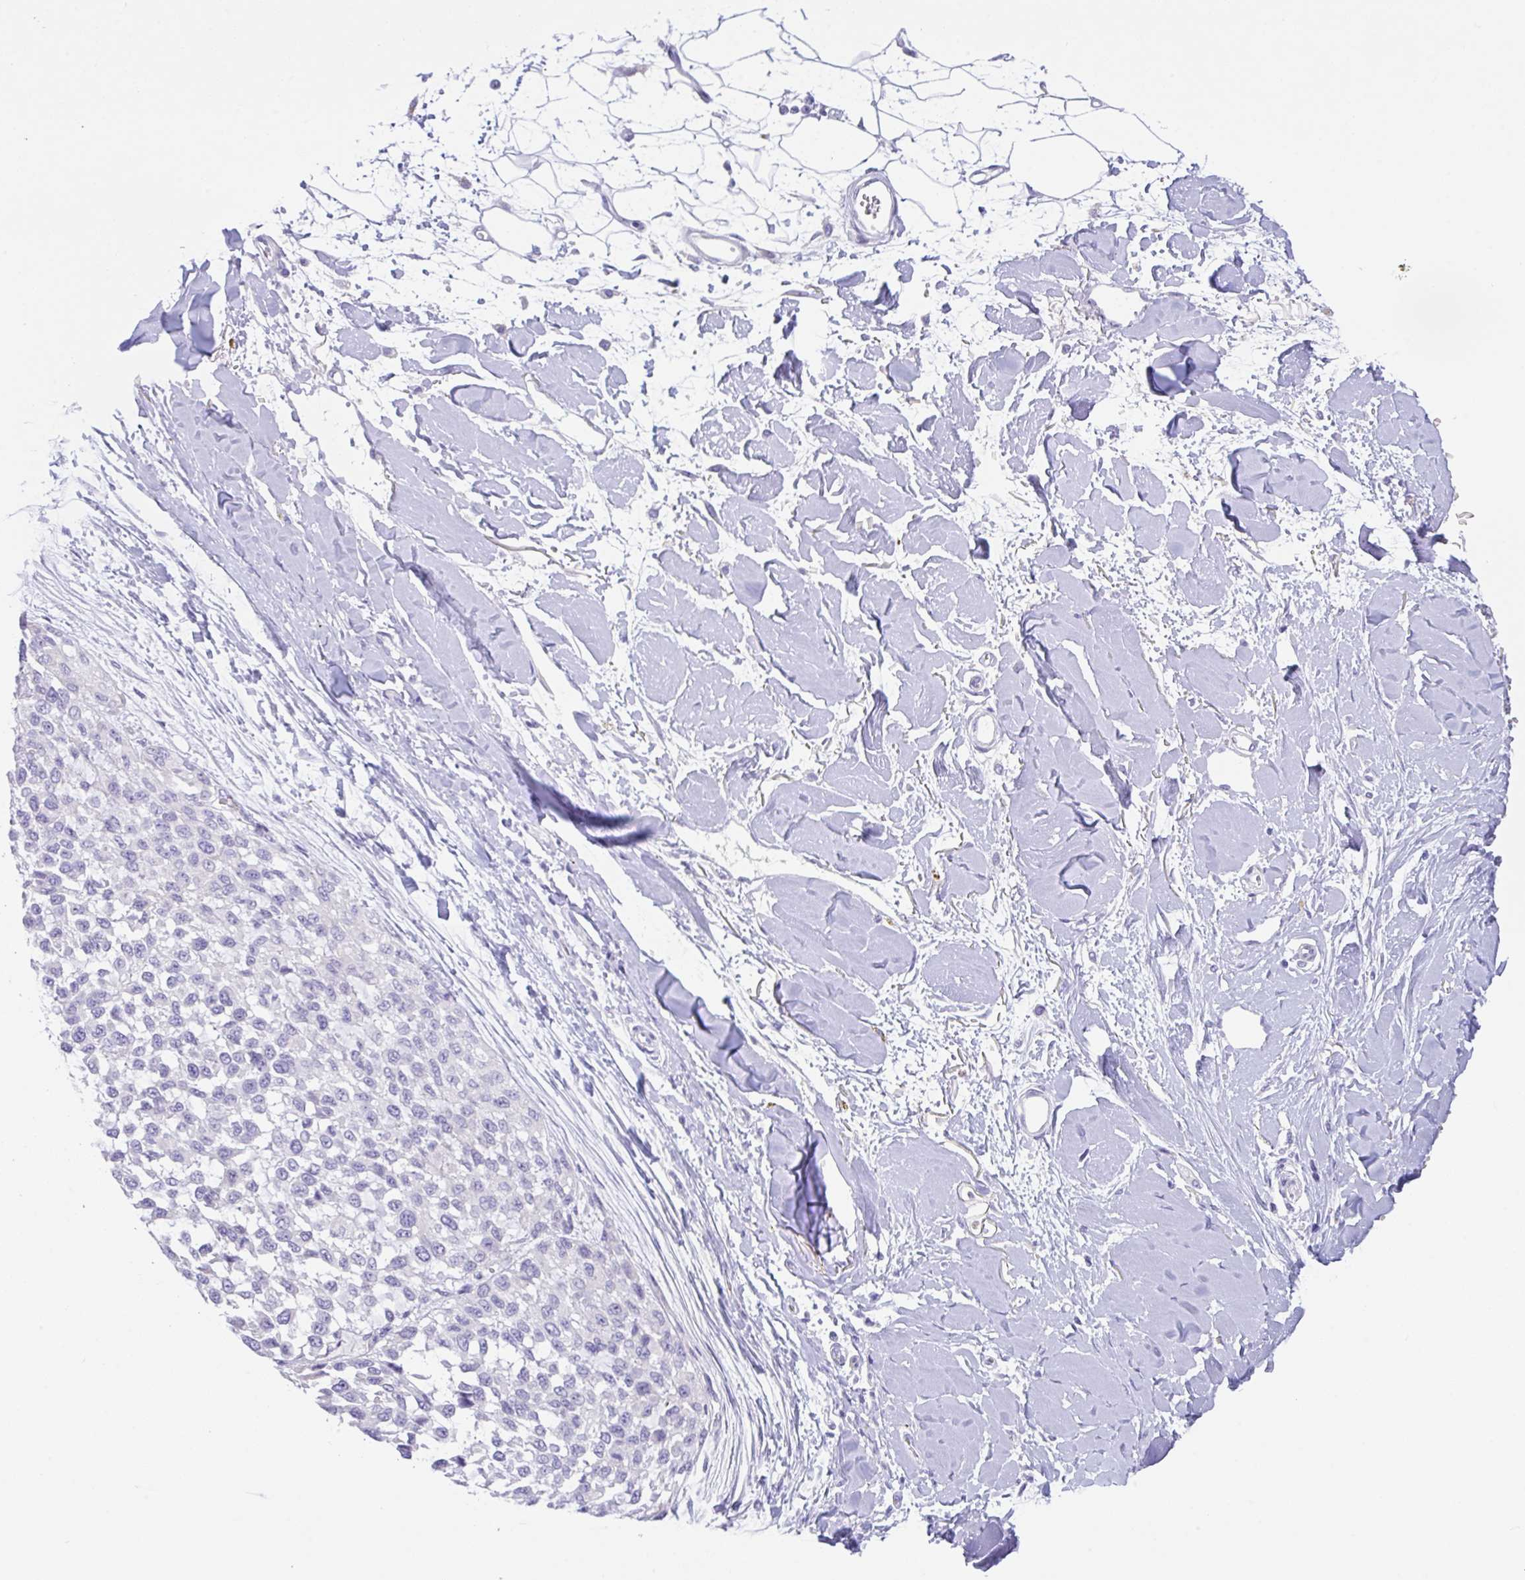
{"staining": {"intensity": "negative", "quantity": "none", "location": "none"}, "tissue": "melanoma", "cell_type": "Tumor cells", "image_type": "cancer", "snomed": [{"axis": "morphology", "description": "Malignant melanoma, NOS"}, {"axis": "topography", "description": "Skin"}], "caption": "There is no significant staining in tumor cells of melanoma. (DAB (3,3'-diaminobenzidine) IHC, high magnification).", "gene": "TRAF4", "patient": {"sex": "male", "age": 62}}